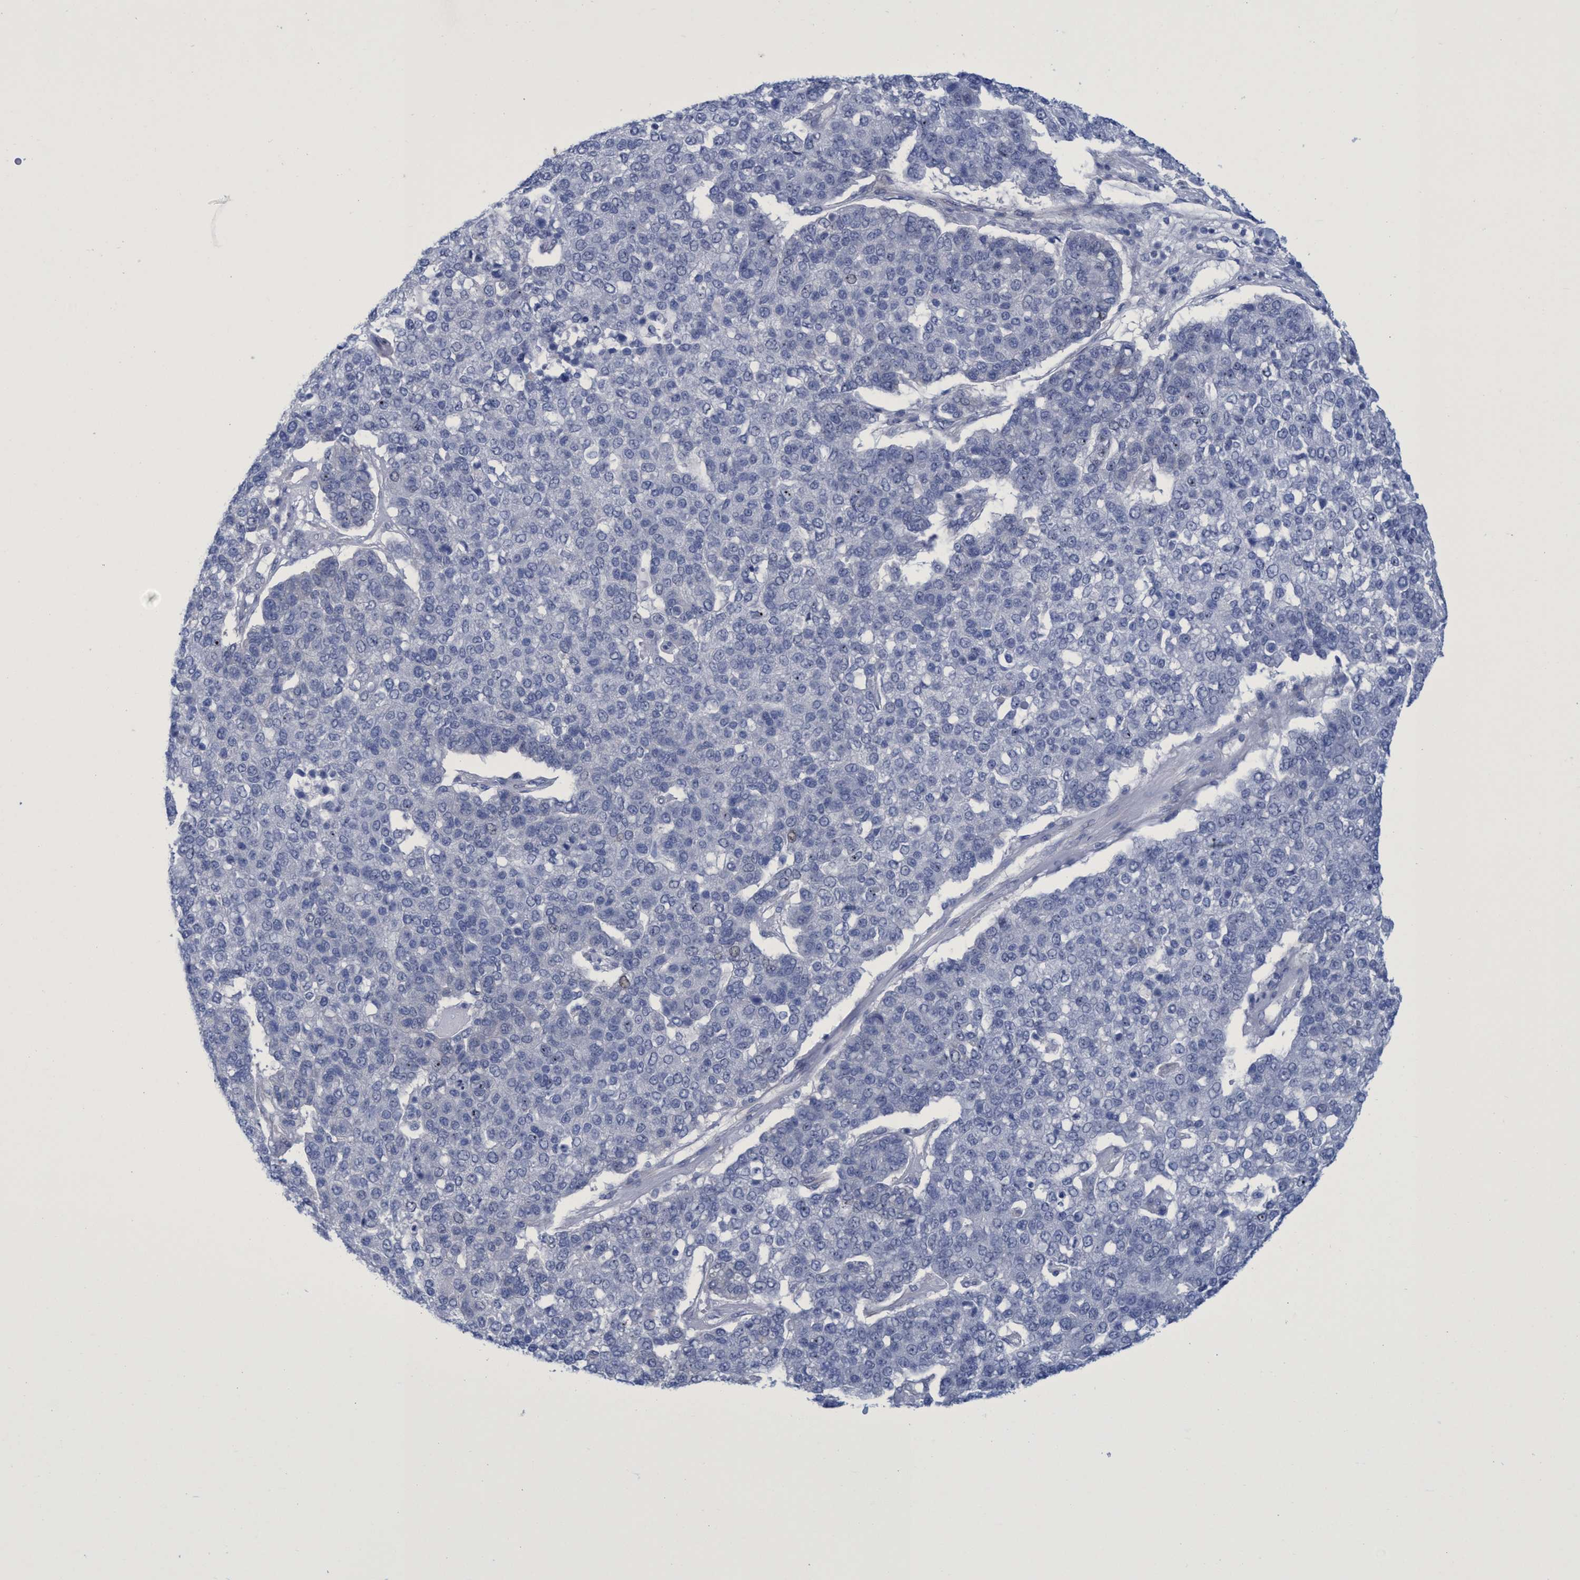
{"staining": {"intensity": "negative", "quantity": "none", "location": "none"}, "tissue": "pancreatic cancer", "cell_type": "Tumor cells", "image_type": "cancer", "snomed": [{"axis": "morphology", "description": "Adenocarcinoma, NOS"}, {"axis": "topography", "description": "Pancreas"}], "caption": "Pancreatic adenocarcinoma stained for a protein using immunohistochemistry displays no expression tumor cells.", "gene": "R3HCC1", "patient": {"sex": "female", "age": 61}}